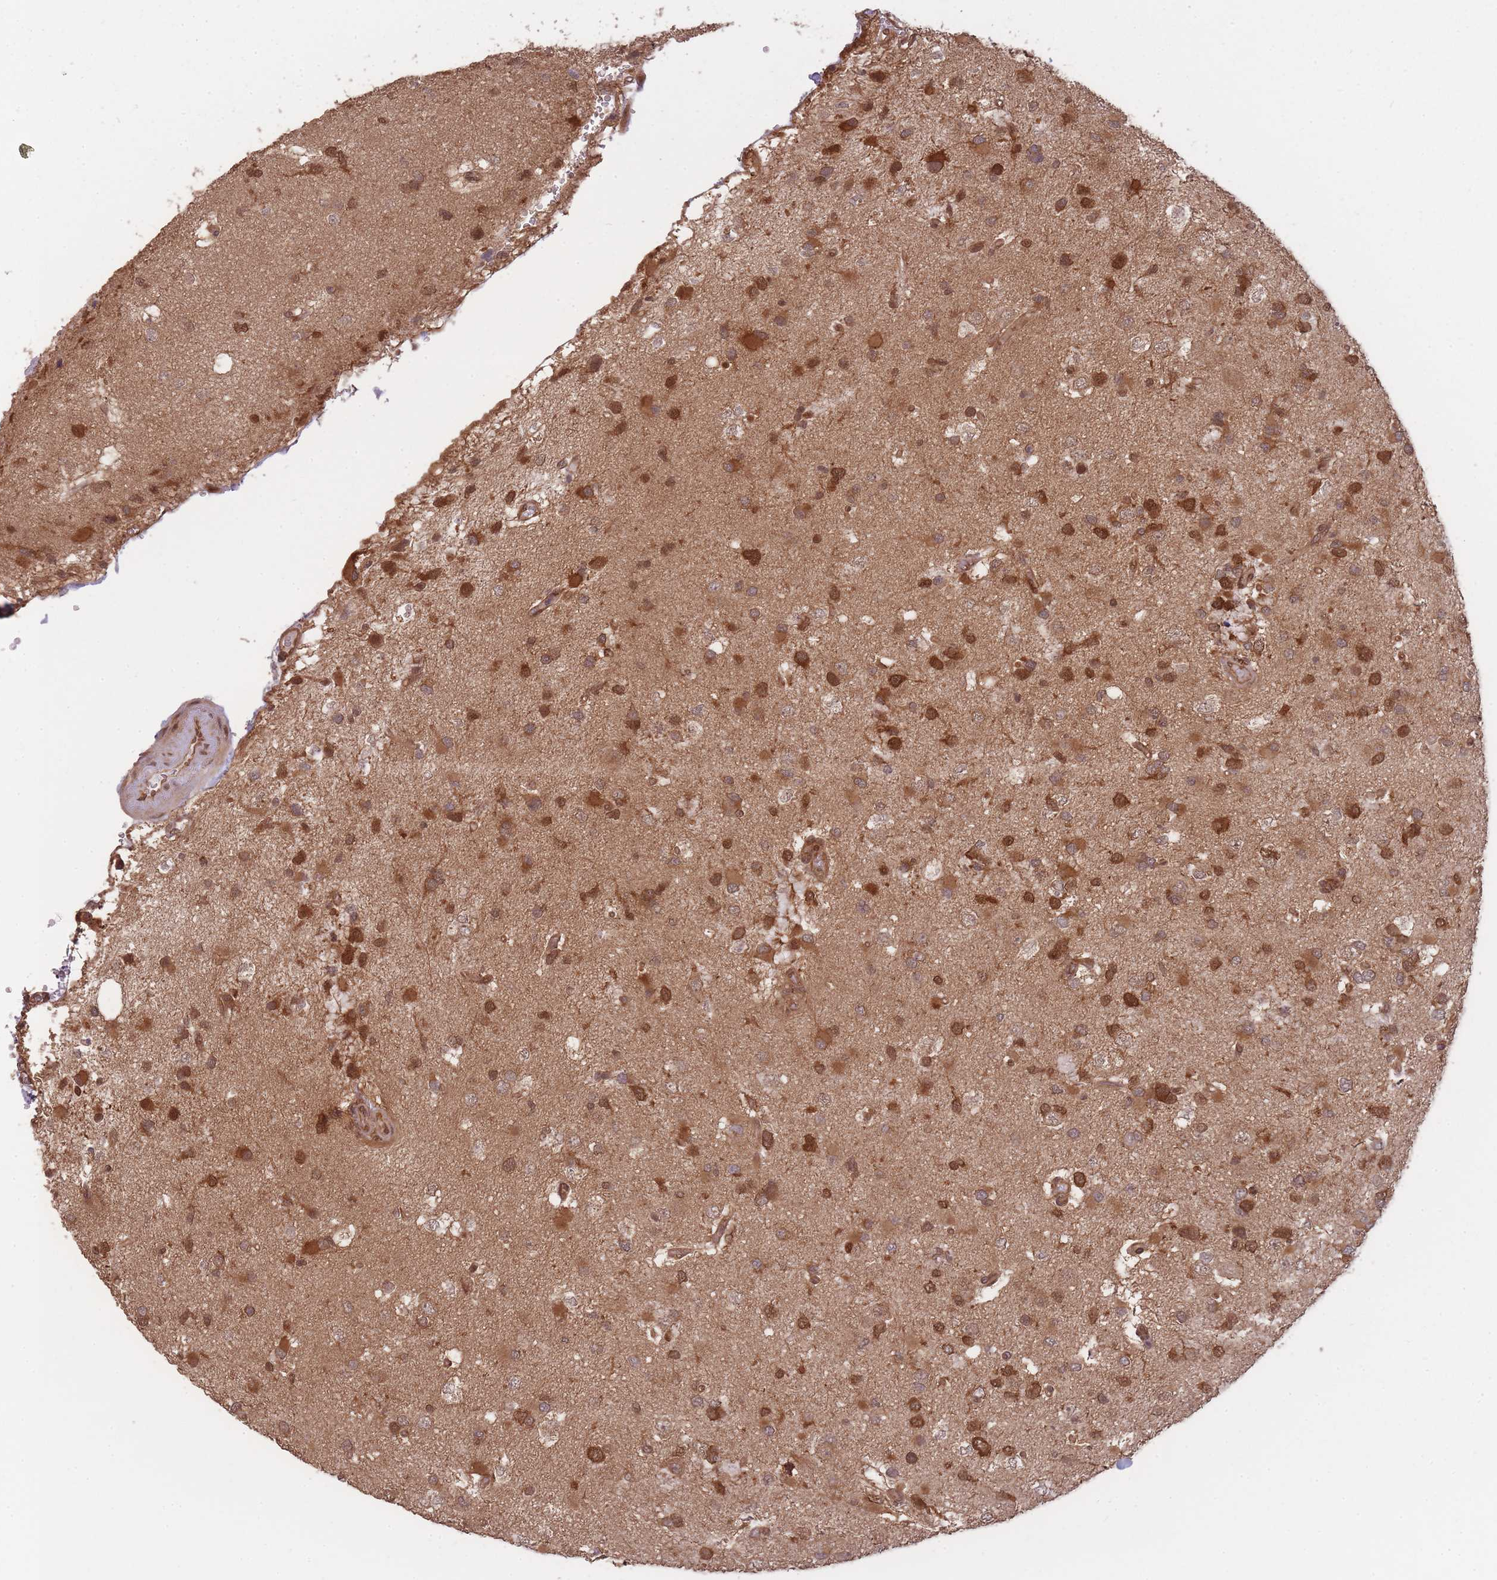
{"staining": {"intensity": "strong", "quantity": ">75%", "location": "cytoplasmic/membranous"}, "tissue": "glioma", "cell_type": "Tumor cells", "image_type": "cancer", "snomed": [{"axis": "morphology", "description": "Glioma, malignant, High grade"}, {"axis": "topography", "description": "Brain"}], "caption": "DAB (3,3'-diaminobenzidine) immunohistochemical staining of human malignant glioma (high-grade) demonstrates strong cytoplasmic/membranous protein staining in approximately >75% of tumor cells. (IHC, brightfield microscopy, high magnification).", "gene": "PPP6R3", "patient": {"sex": "male", "age": 53}}